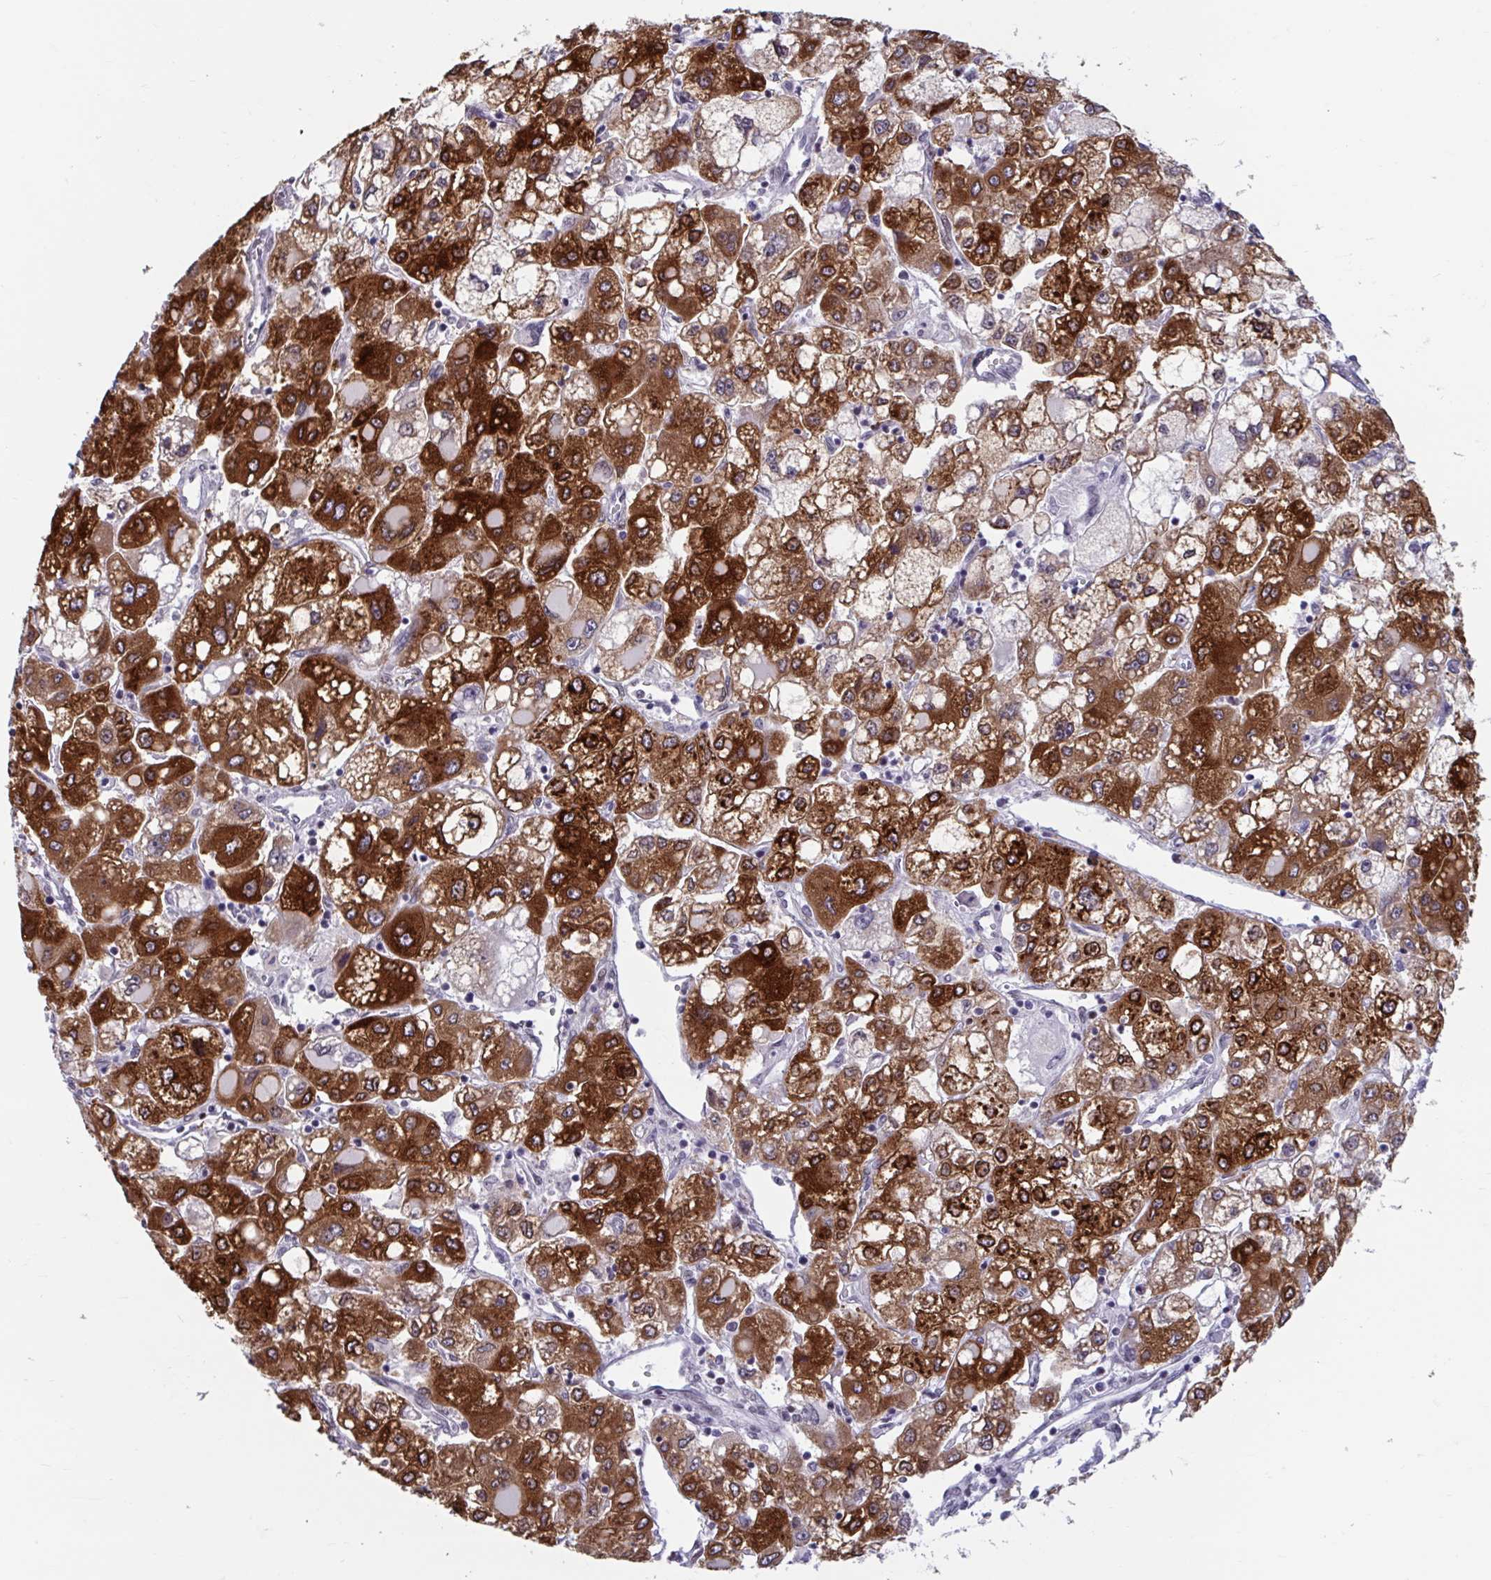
{"staining": {"intensity": "strong", "quantity": ">75%", "location": "cytoplasmic/membranous"}, "tissue": "liver cancer", "cell_type": "Tumor cells", "image_type": "cancer", "snomed": [{"axis": "morphology", "description": "Carcinoma, Hepatocellular, NOS"}, {"axis": "topography", "description": "Liver"}], "caption": "The immunohistochemical stain labels strong cytoplasmic/membranous positivity in tumor cells of liver cancer tissue. (IHC, brightfield microscopy, high magnification).", "gene": "HSD17B6", "patient": {"sex": "male", "age": 40}}